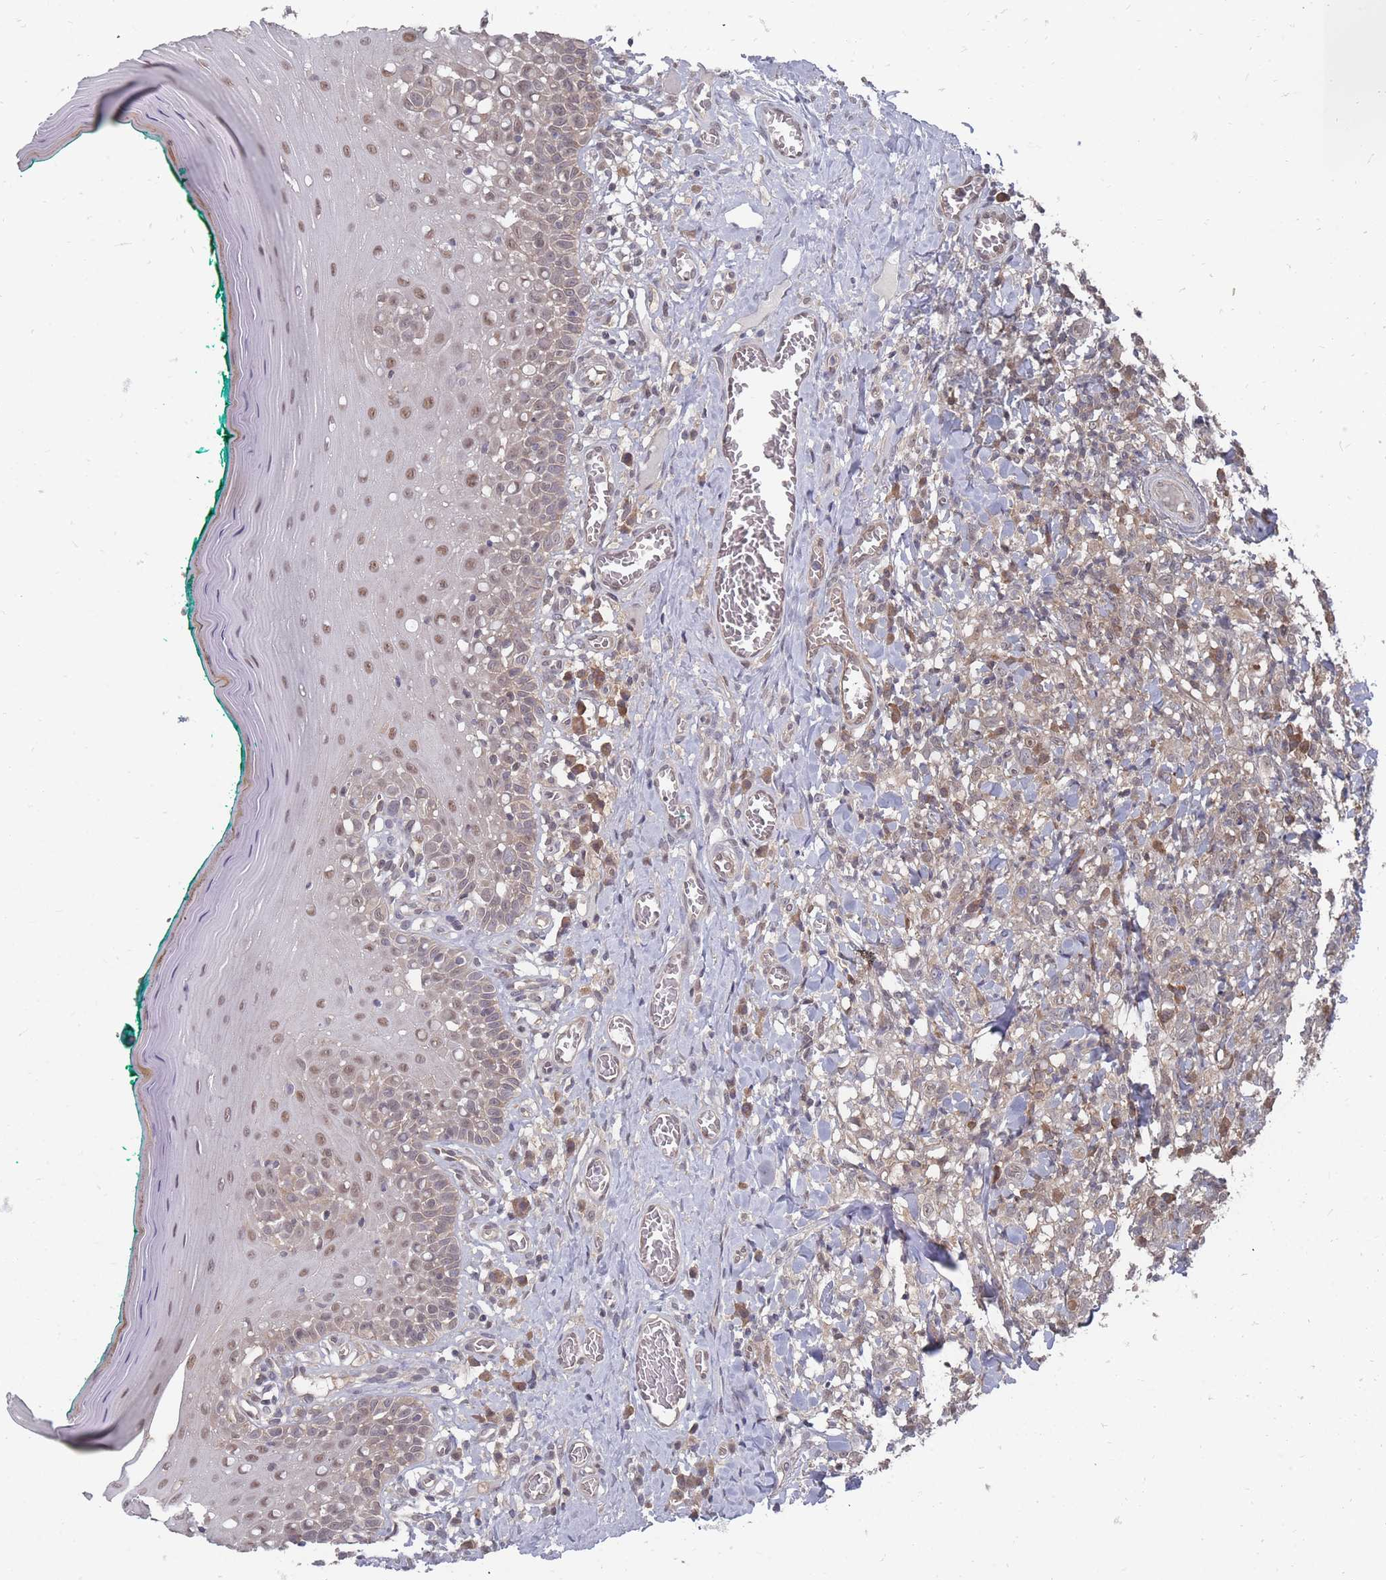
{"staining": {"intensity": "moderate", "quantity": "<25%", "location": "nuclear"}, "tissue": "oral mucosa", "cell_type": "Squamous epithelial cells", "image_type": "normal", "snomed": [{"axis": "morphology", "description": "Normal tissue, NOS"}, {"axis": "topography", "description": "Oral tissue"}], "caption": "An immunohistochemistry image of unremarkable tissue is shown. Protein staining in brown shows moderate nuclear positivity in oral mucosa within squamous epithelial cells.", "gene": "NKD1", "patient": {"sex": "female", "age": 83}}